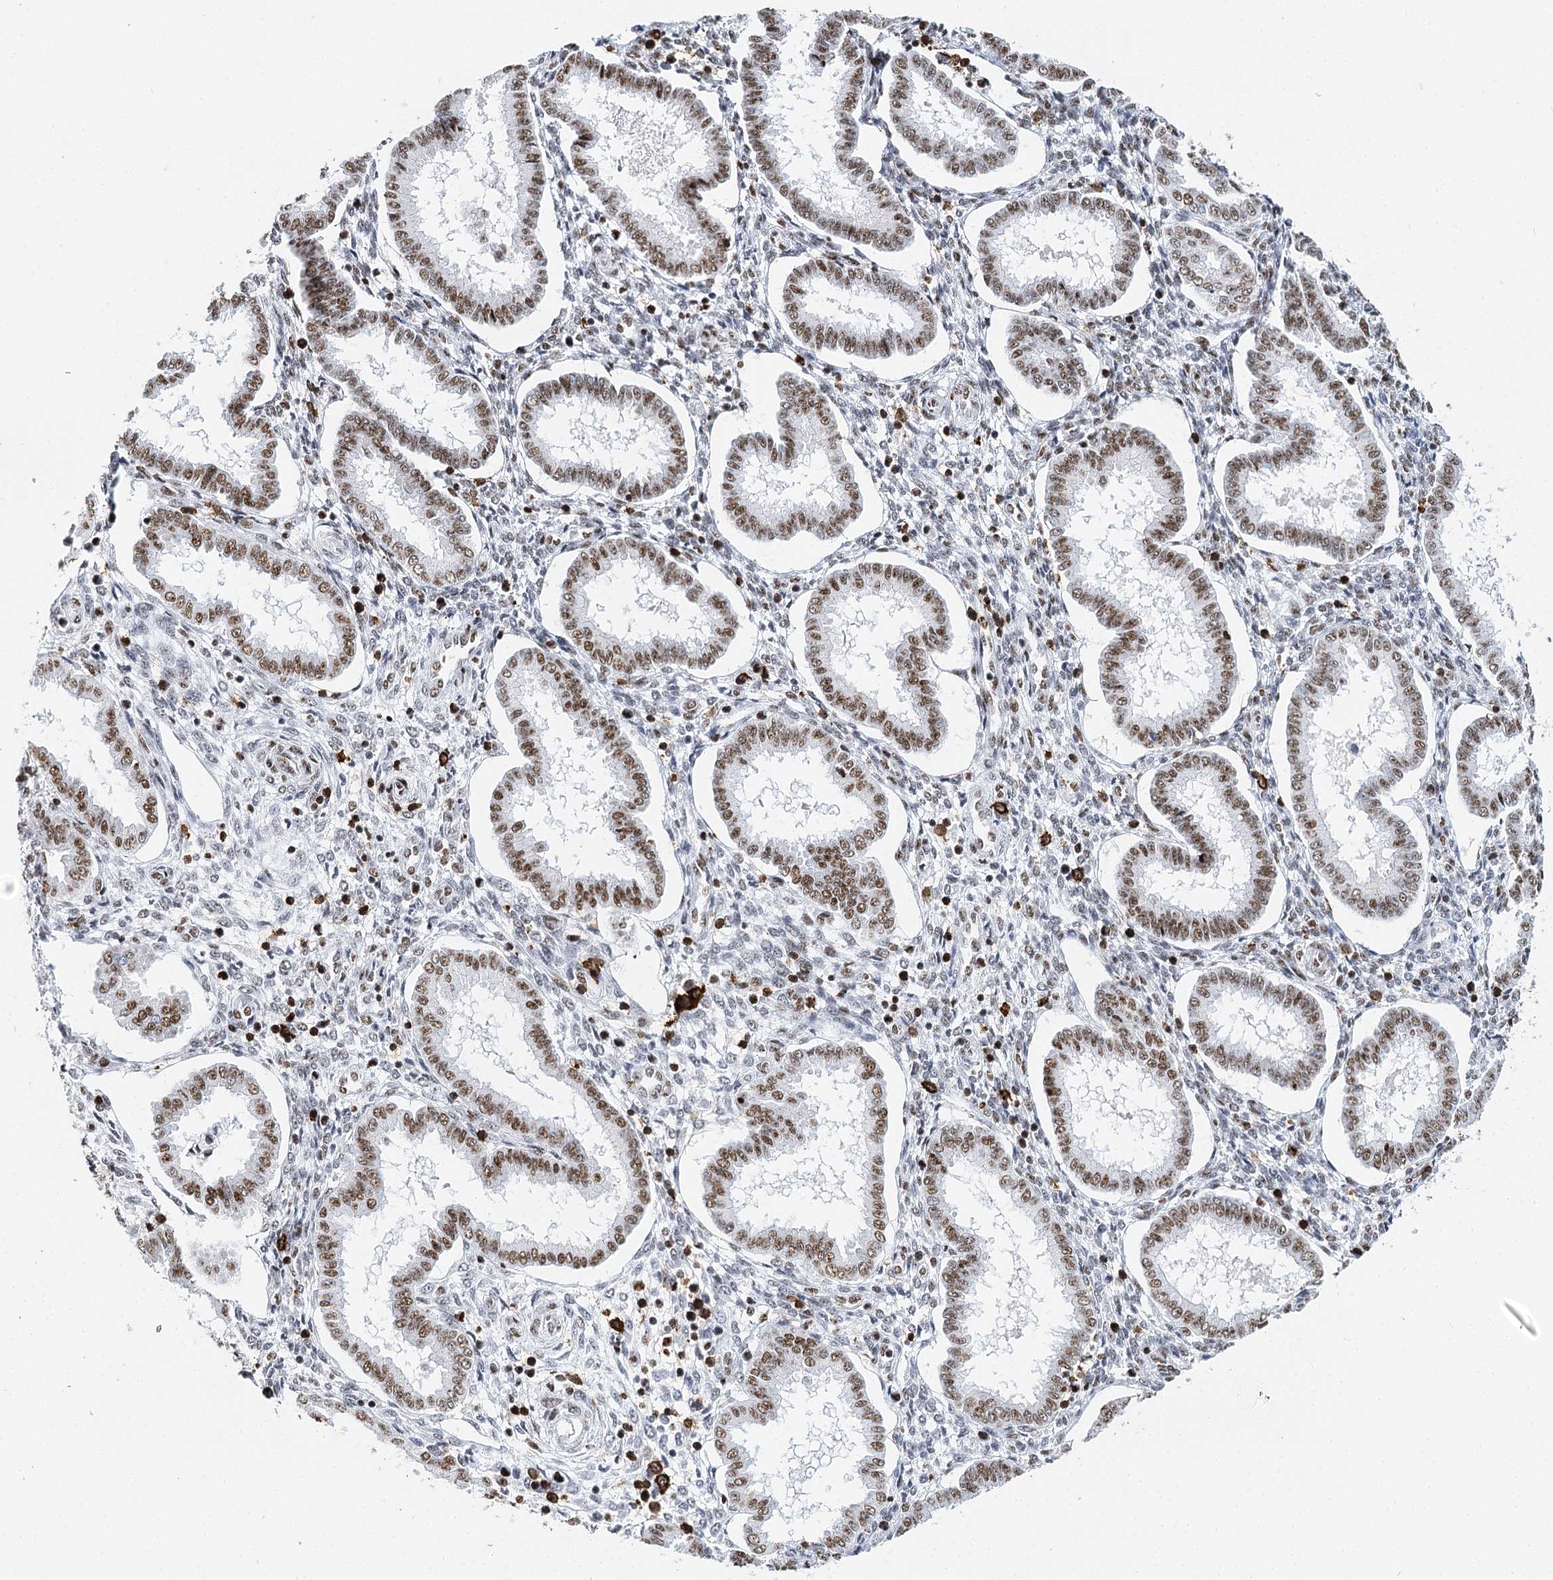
{"staining": {"intensity": "negative", "quantity": "none", "location": "none"}, "tissue": "endometrium", "cell_type": "Cells in endometrial stroma", "image_type": "normal", "snomed": [{"axis": "morphology", "description": "Normal tissue, NOS"}, {"axis": "topography", "description": "Endometrium"}], "caption": "Immunohistochemistry (IHC) micrograph of normal endometrium: human endometrium stained with DAB (3,3'-diaminobenzidine) reveals no significant protein staining in cells in endometrial stroma. (DAB immunohistochemistry (IHC) with hematoxylin counter stain).", "gene": "BARD1", "patient": {"sex": "female", "age": 24}}